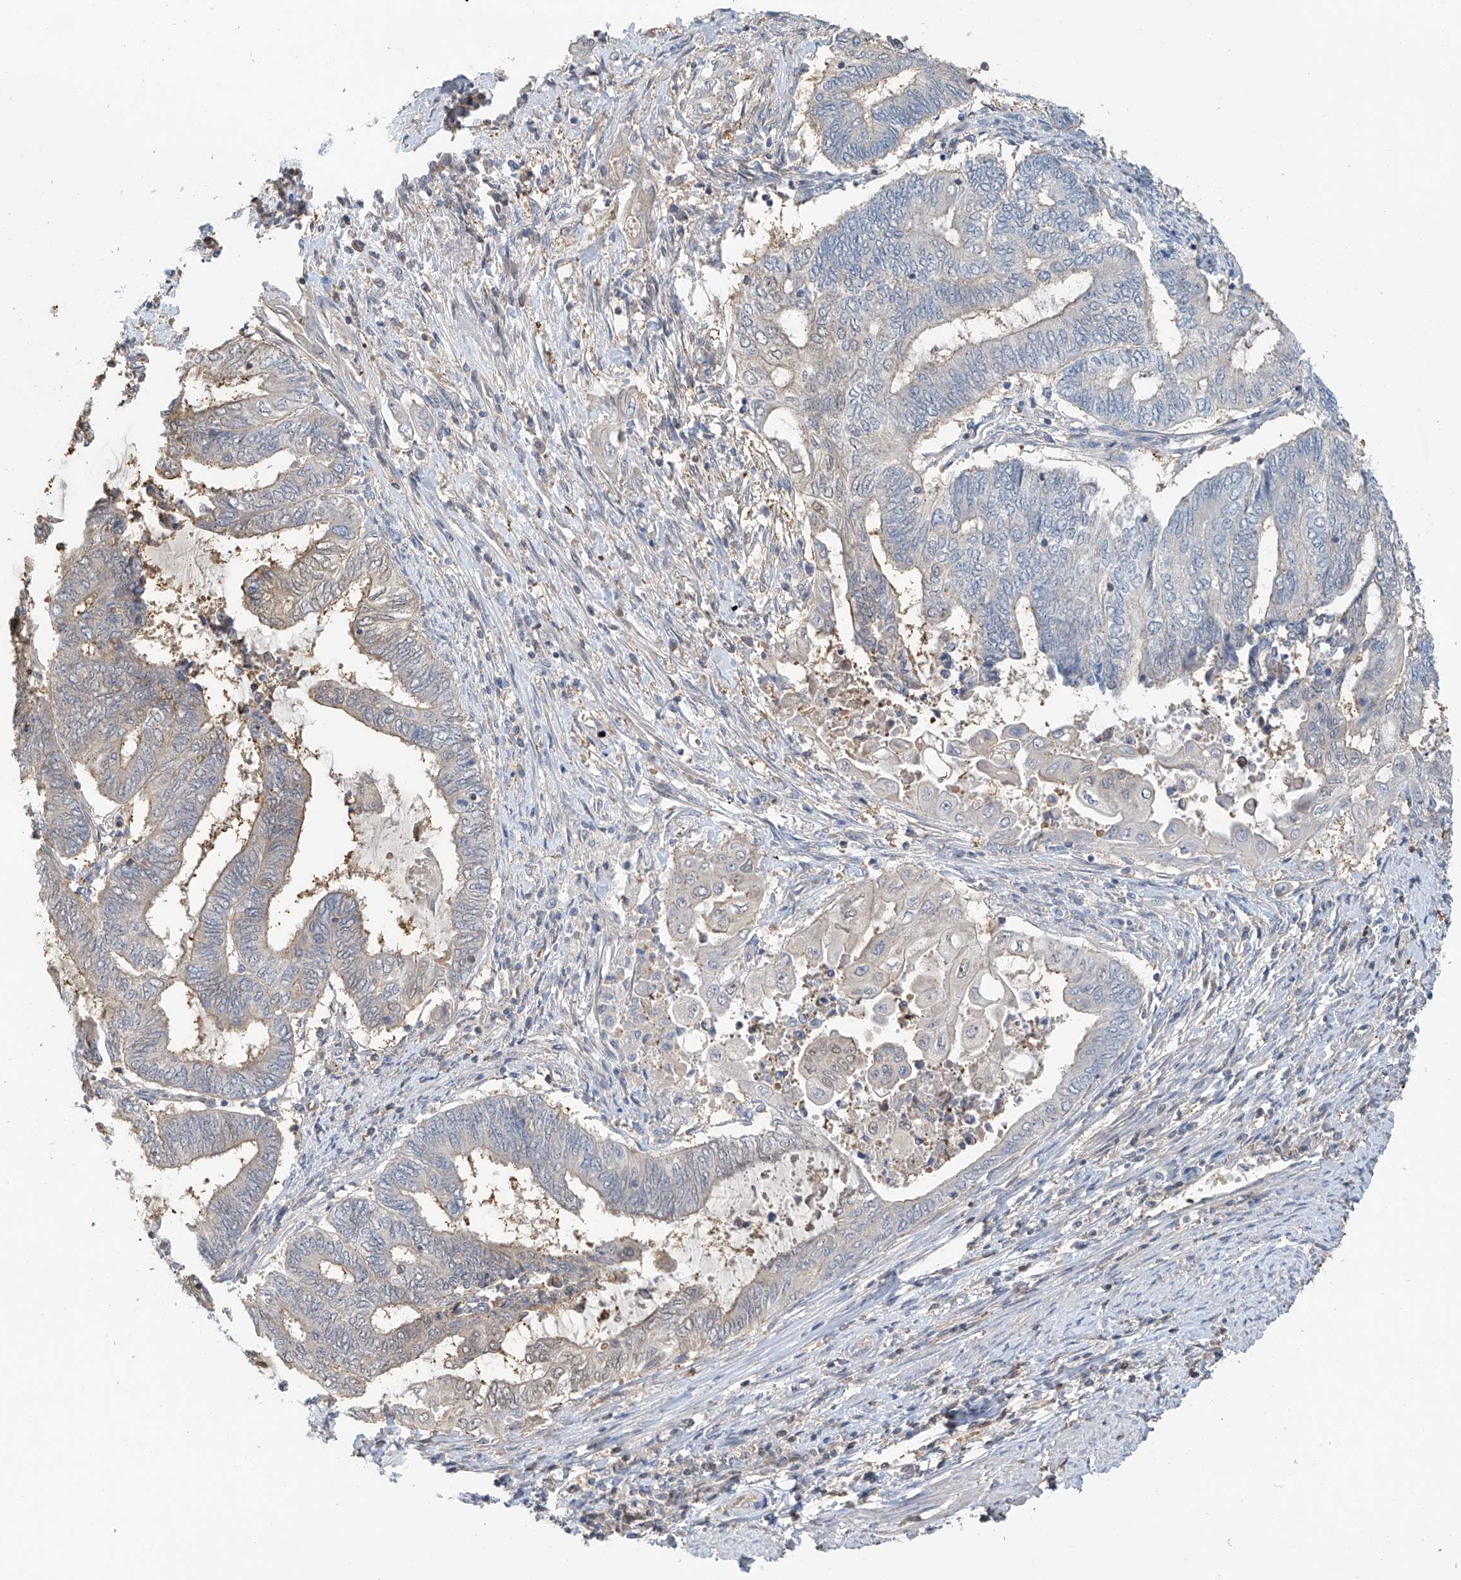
{"staining": {"intensity": "negative", "quantity": "none", "location": "none"}, "tissue": "endometrial cancer", "cell_type": "Tumor cells", "image_type": "cancer", "snomed": [{"axis": "morphology", "description": "Adenocarcinoma, NOS"}, {"axis": "topography", "description": "Uterus"}, {"axis": "topography", "description": "Endometrium"}], "caption": "Immunohistochemical staining of adenocarcinoma (endometrial) demonstrates no significant expression in tumor cells.", "gene": "PMM1", "patient": {"sex": "female", "age": 70}}